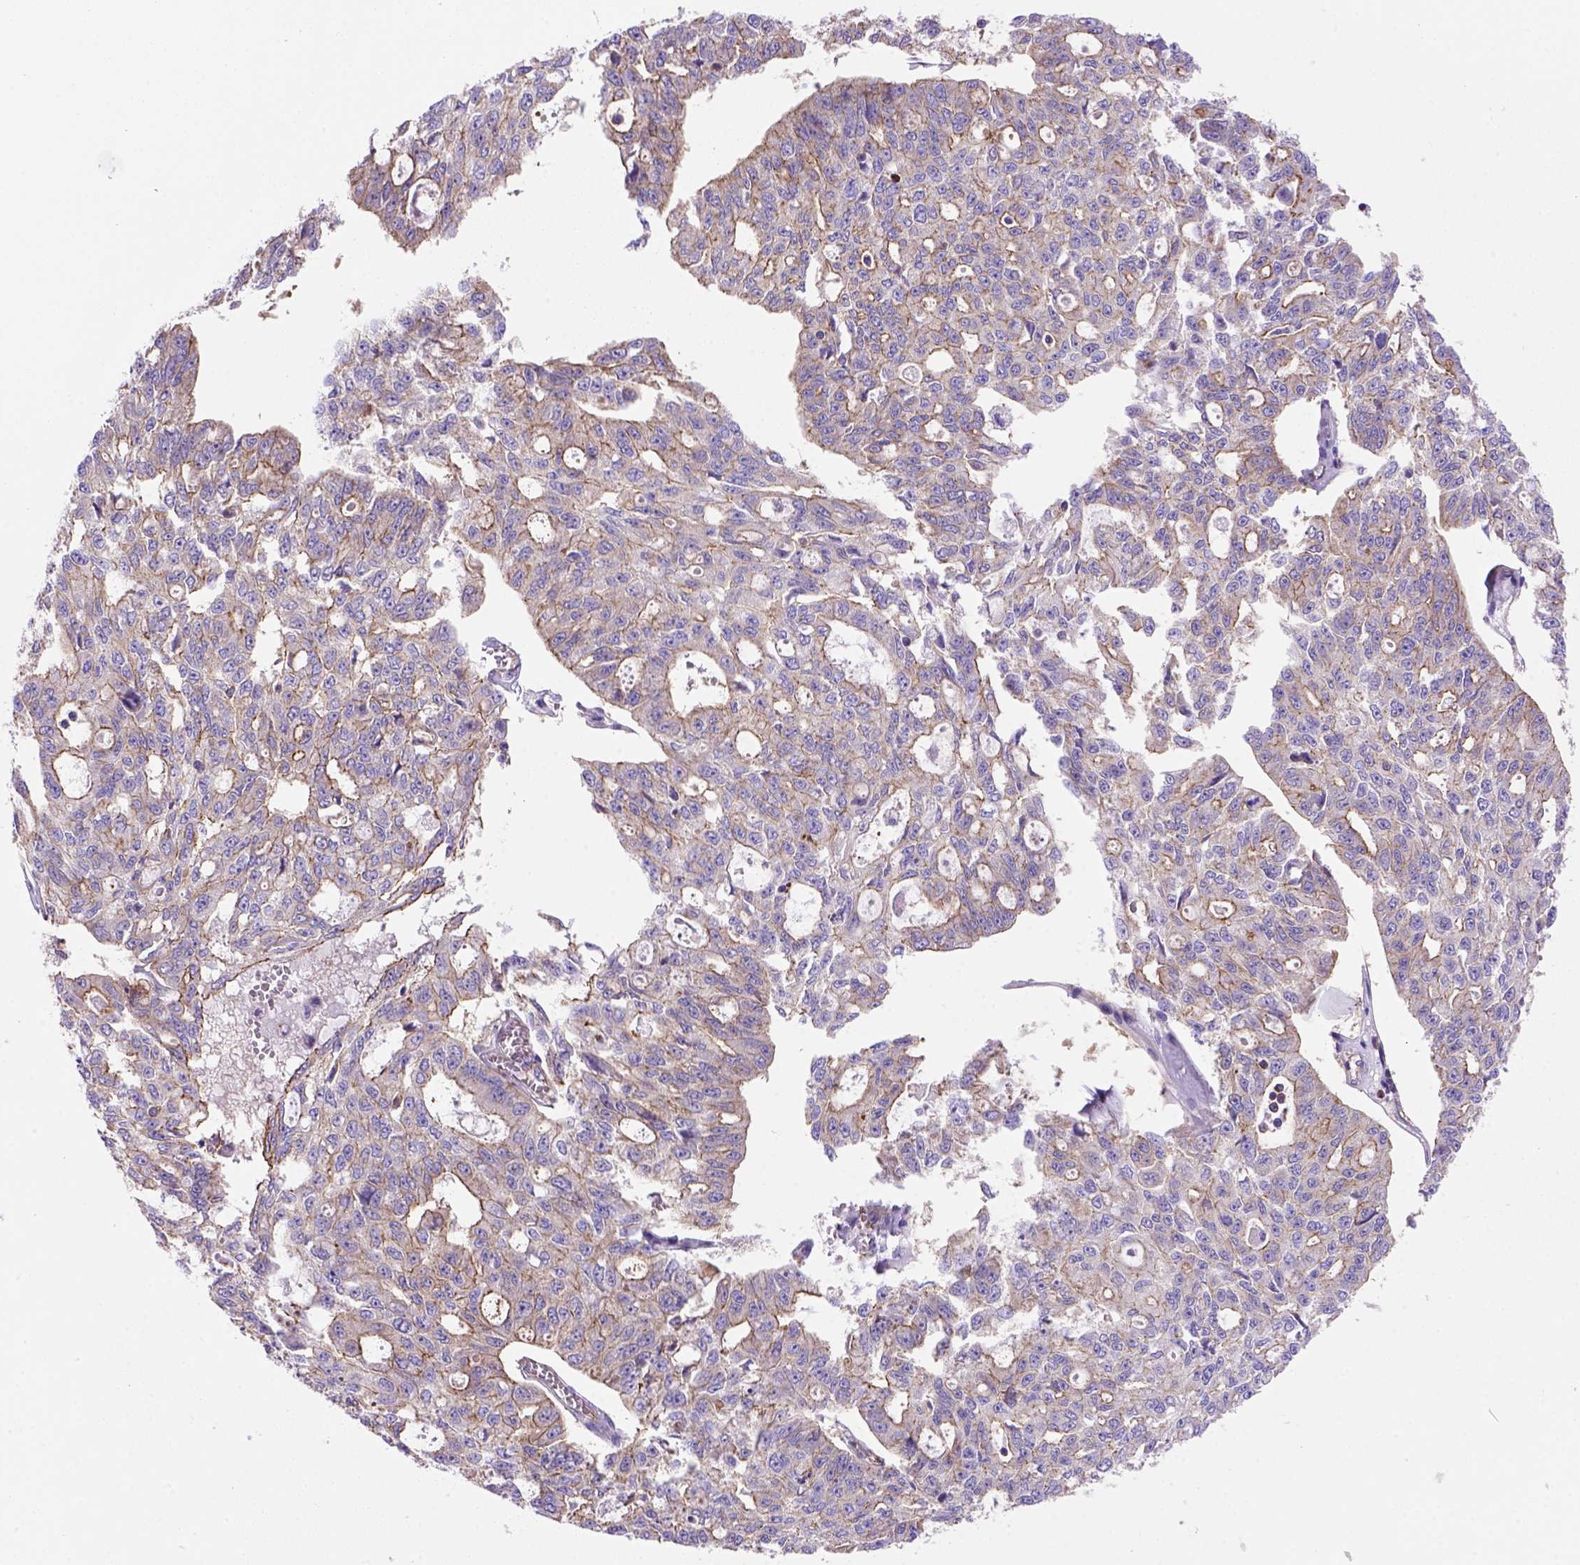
{"staining": {"intensity": "moderate", "quantity": ">75%", "location": "cytoplasmic/membranous"}, "tissue": "ovarian cancer", "cell_type": "Tumor cells", "image_type": "cancer", "snomed": [{"axis": "morphology", "description": "Carcinoma, endometroid"}, {"axis": "topography", "description": "Ovary"}], "caption": "Human ovarian cancer stained with a protein marker reveals moderate staining in tumor cells.", "gene": "PEX12", "patient": {"sex": "female", "age": 65}}